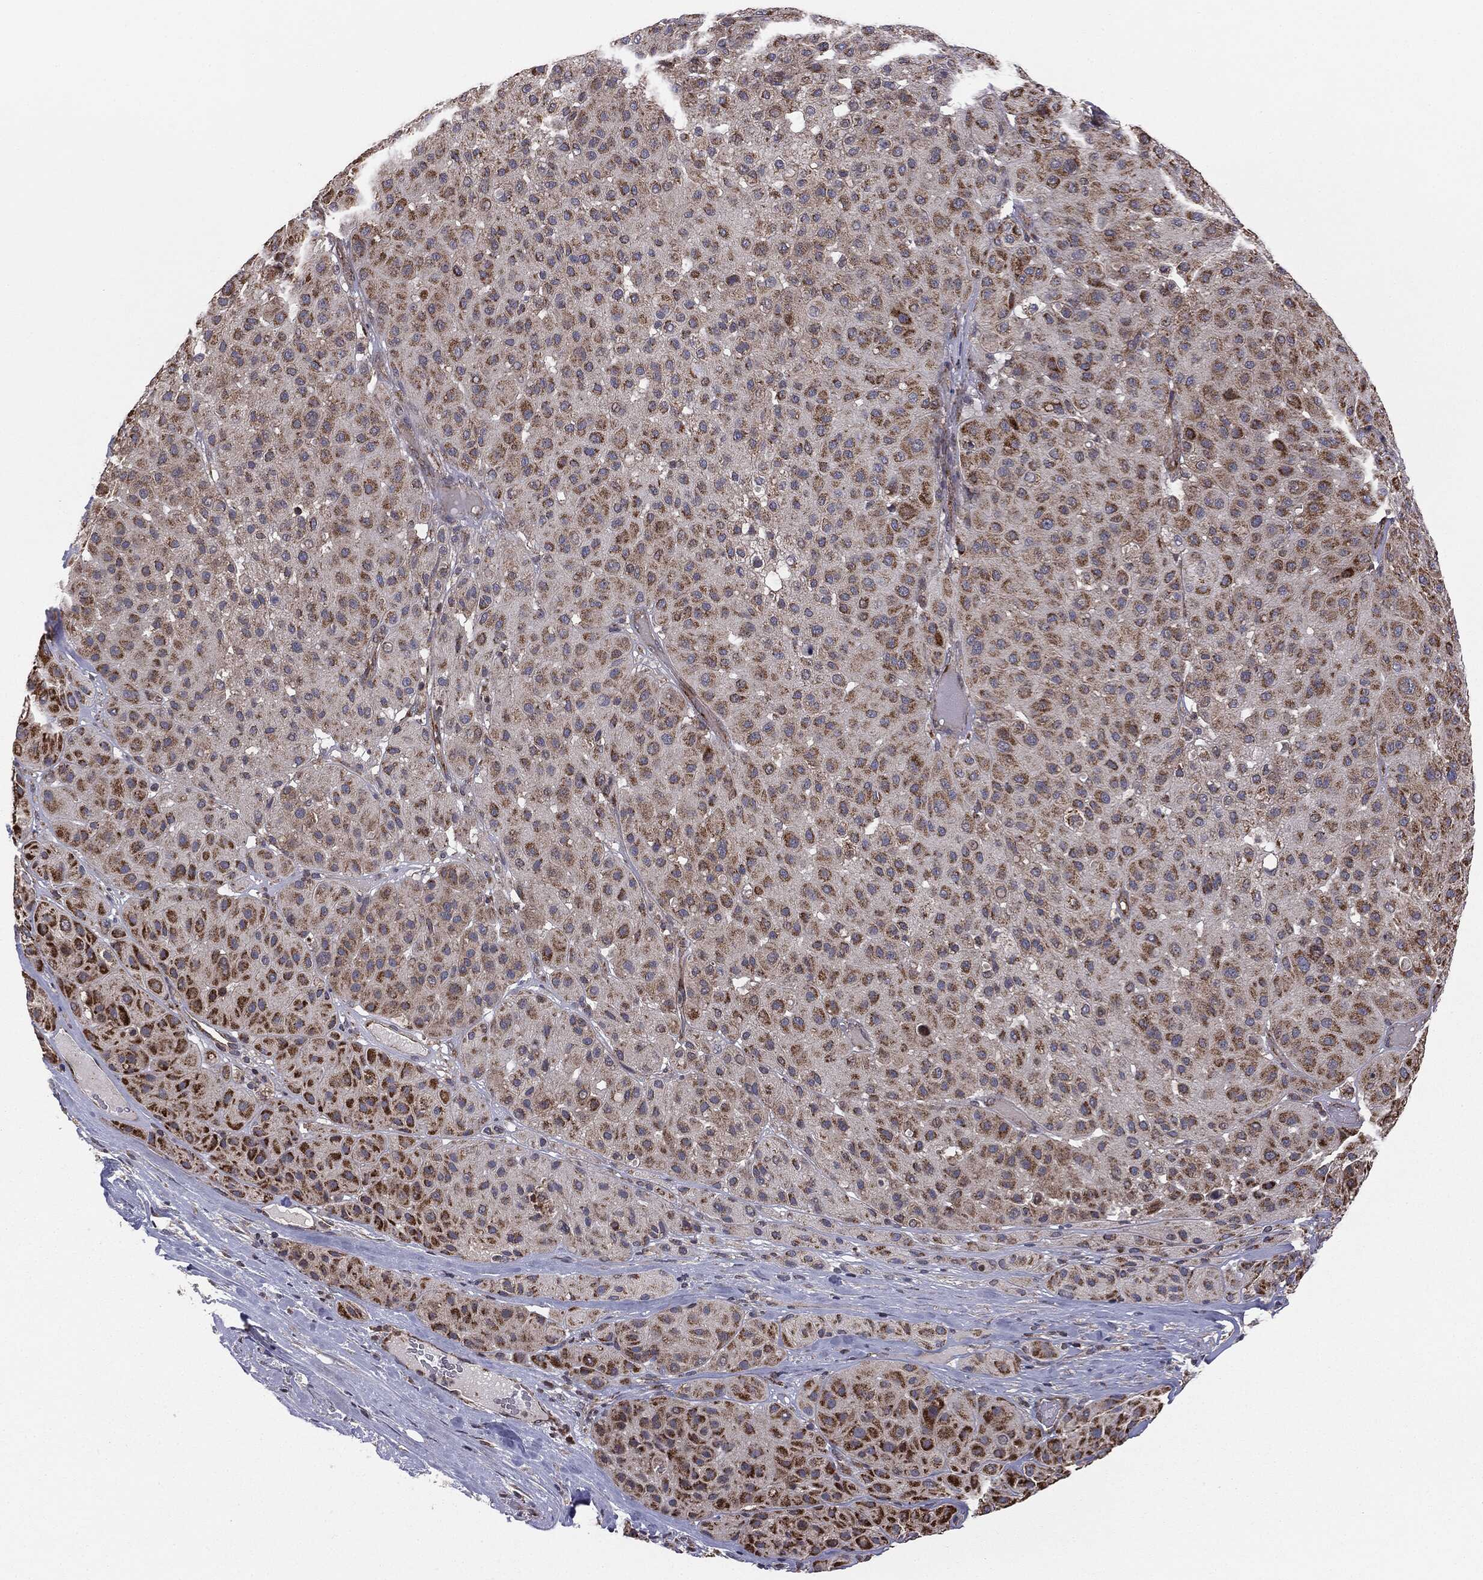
{"staining": {"intensity": "moderate", "quantity": ">75%", "location": "cytoplasmic/membranous"}, "tissue": "melanoma", "cell_type": "Tumor cells", "image_type": "cancer", "snomed": [{"axis": "morphology", "description": "Malignant melanoma, Metastatic site"}, {"axis": "topography", "description": "Smooth muscle"}], "caption": "High-power microscopy captured an immunohistochemistry (IHC) histopathology image of malignant melanoma (metastatic site), revealing moderate cytoplasmic/membranous staining in approximately >75% of tumor cells. (DAB (3,3'-diaminobenzidine) = brown stain, brightfield microscopy at high magnification).", "gene": "MTOR", "patient": {"sex": "male", "age": 41}}